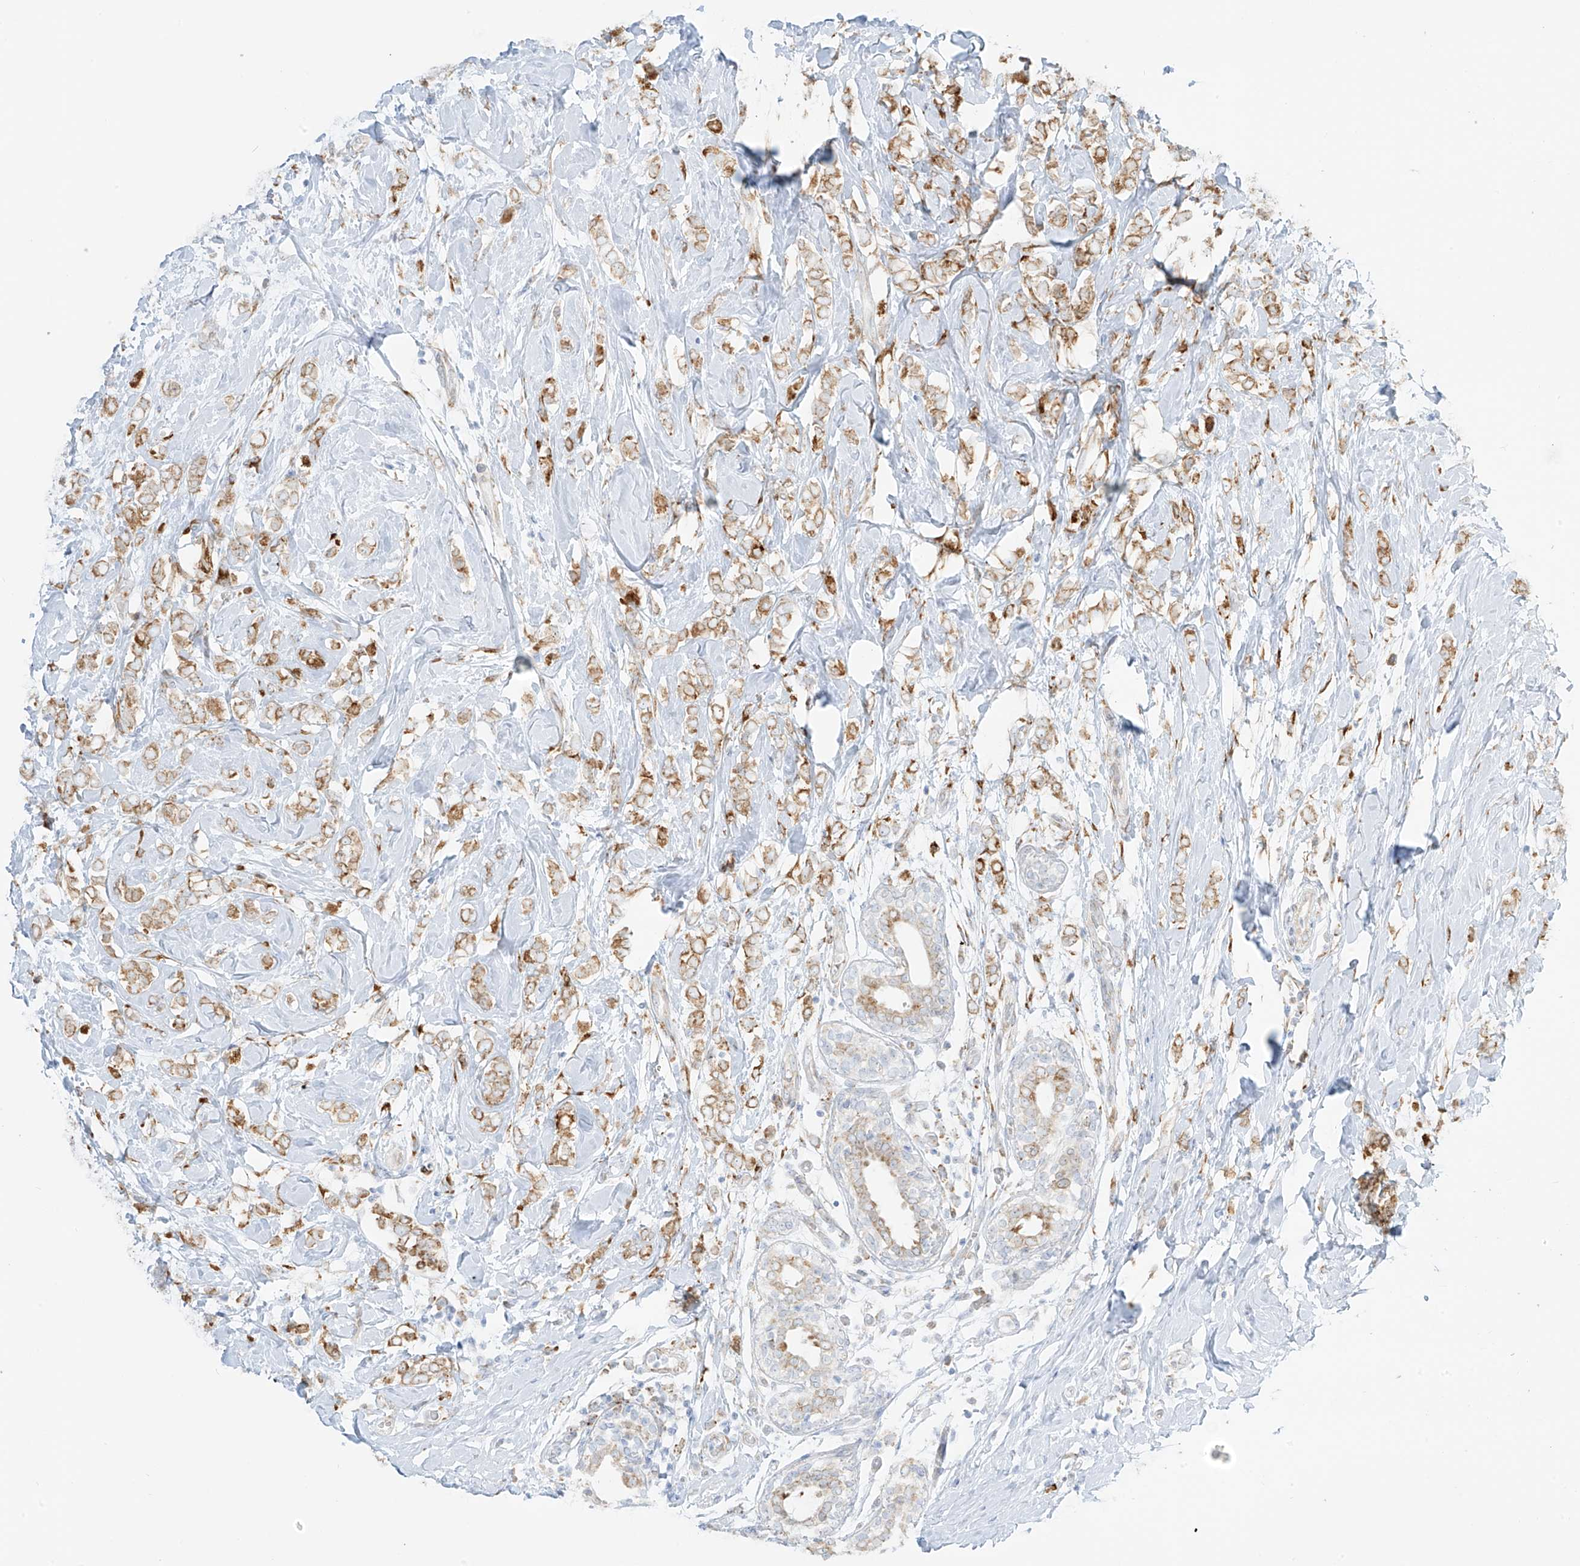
{"staining": {"intensity": "moderate", "quantity": ">75%", "location": "cytoplasmic/membranous"}, "tissue": "breast cancer", "cell_type": "Tumor cells", "image_type": "cancer", "snomed": [{"axis": "morphology", "description": "Normal tissue, NOS"}, {"axis": "morphology", "description": "Lobular carcinoma"}, {"axis": "topography", "description": "Breast"}], "caption": "The micrograph exhibits a brown stain indicating the presence of a protein in the cytoplasmic/membranous of tumor cells in breast cancer.", "gene": "LRRC59", "patient": {"sex": "female", "age": 47}}